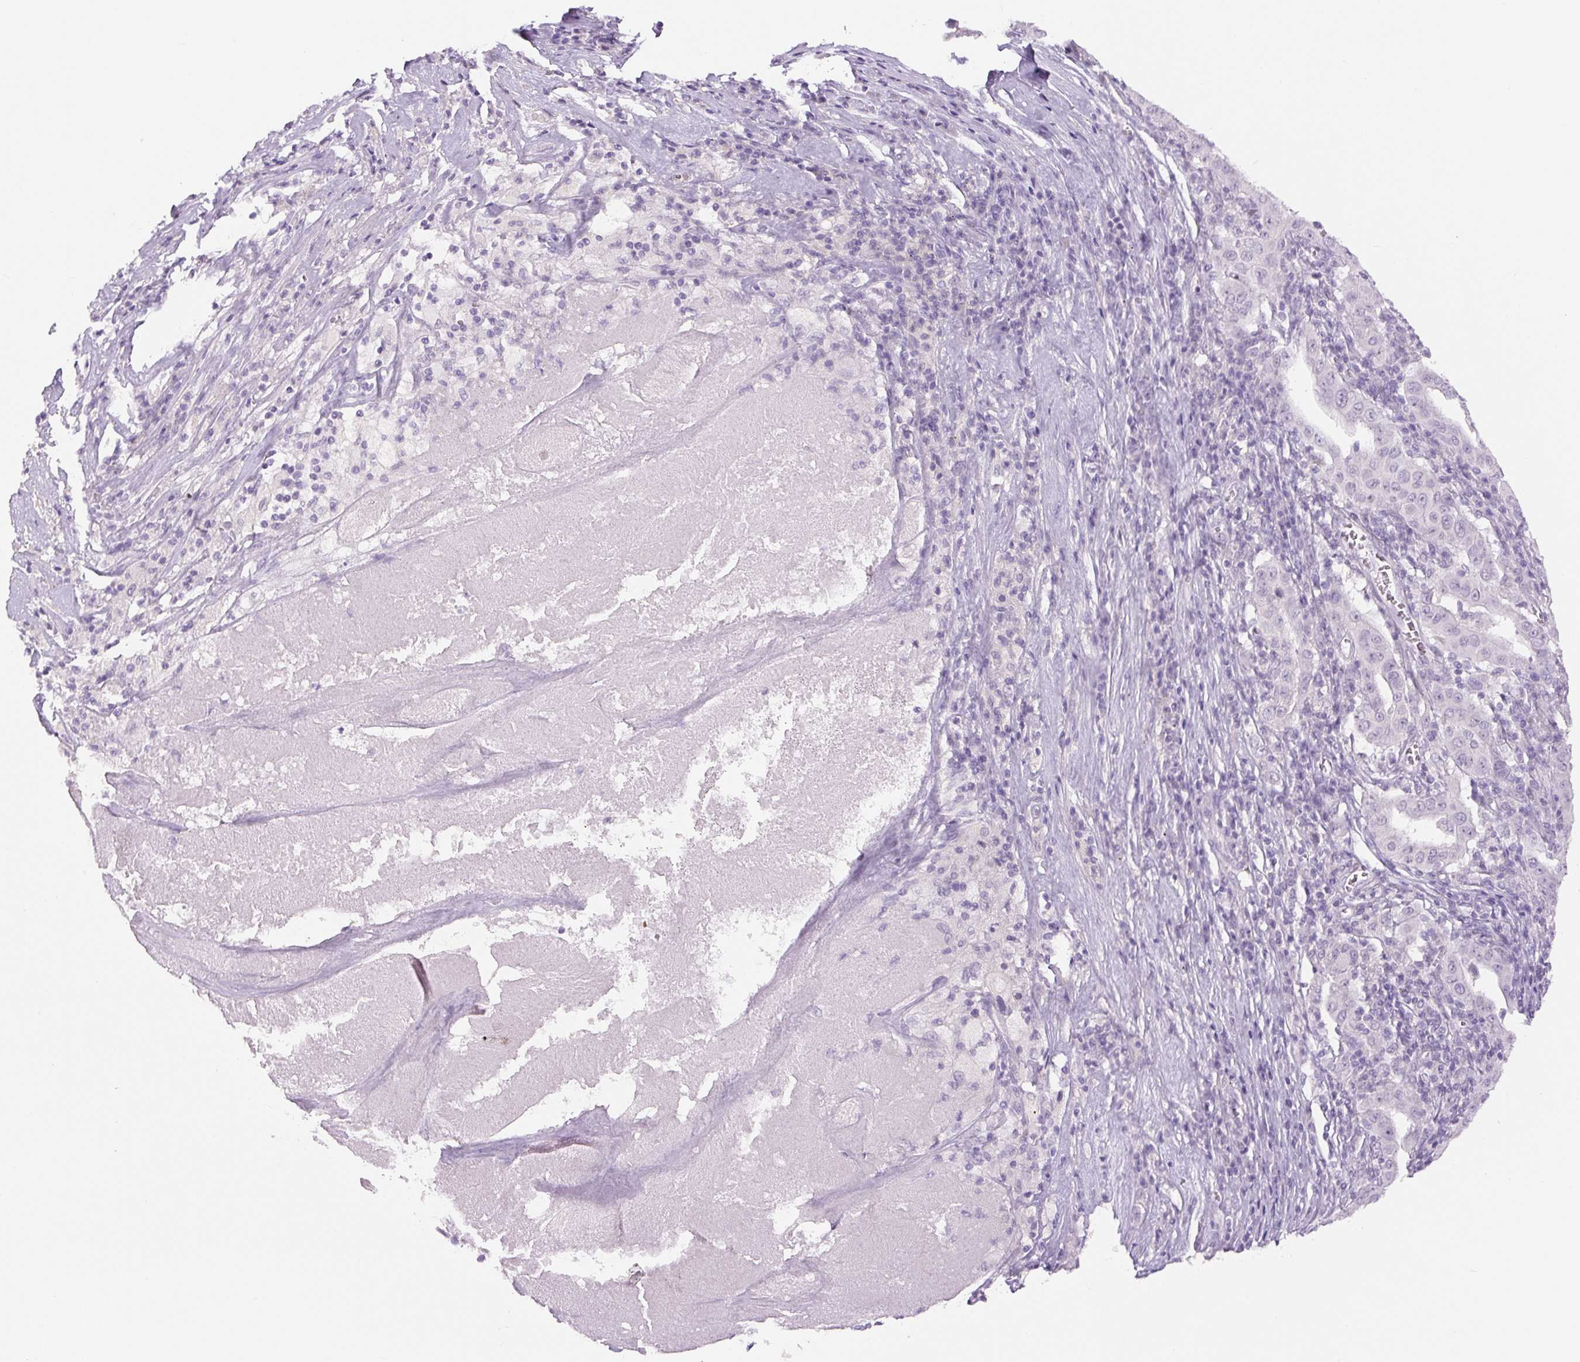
{"staining": {"intensity": "negative", "quantity": "none", "location": "none"}, "tissue": "pancreatic cancer", "cell_type": "Tumor cells", "image_type": "cancer", "snomed": [{"axis": "morphology", "description": "Adenocarcinoma, NOS"}, {"axis": "topography", "description": "Pancreas"}], "caption": "The histopathology image demonstrates no staining of tumor cells in pancreatic adenocarcinoma.", "gene": "SIX1", "patient": {"sex": "male", "age": 63}}